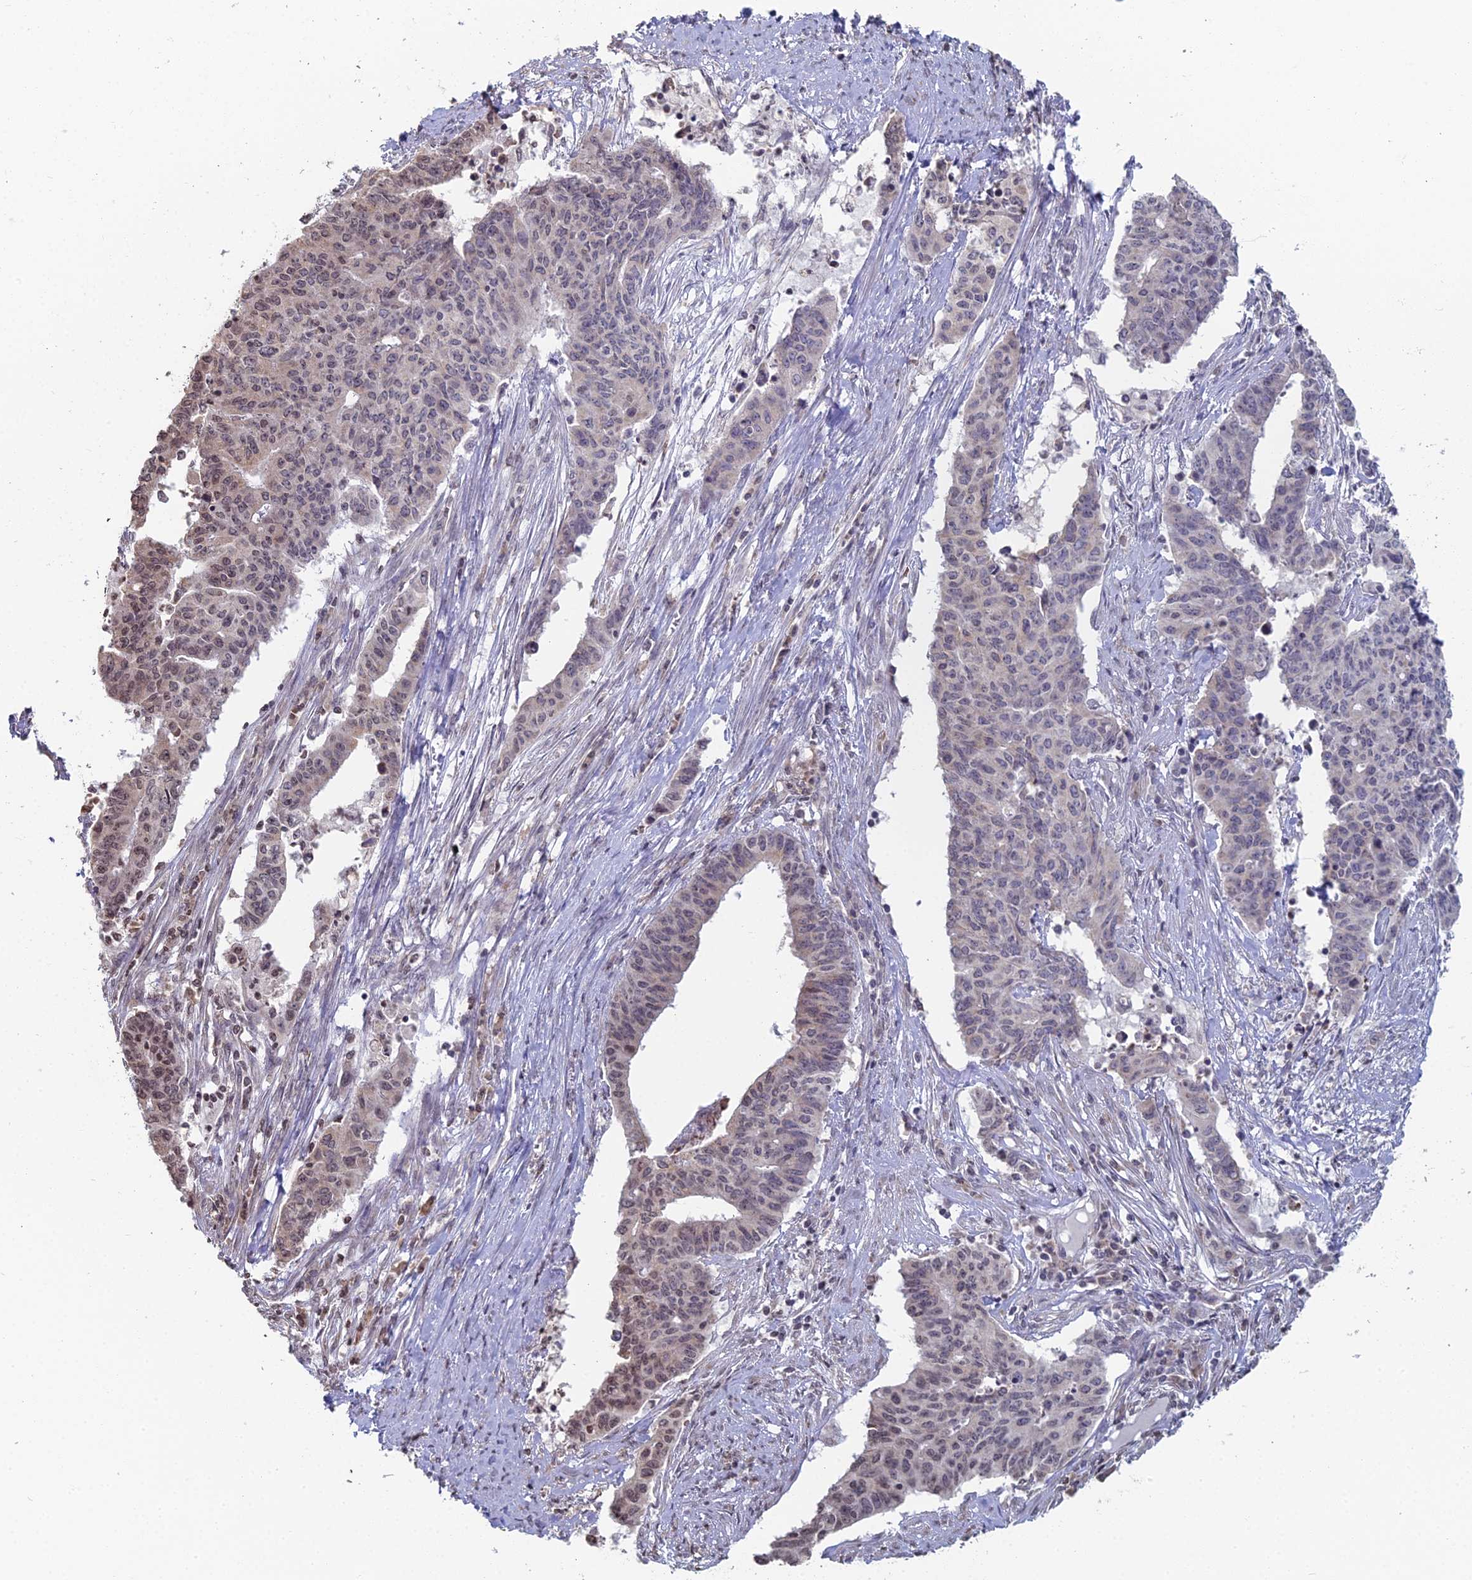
{"staining": {"intensity": "weak", "quantity": "25%-75%", "location": "cytoplasmic/membranous,nuclear"}, "tissue": "endometrial cancer", "cell_type": "Tumor cells", "image_type": "cancer", "snomed": [{"axis": "morphology", "description": "Adenocarcinoma, NOS"}, {"axis": "topography", "description": "Endometrium"}], "caption": "Human endometrial adenocarcinoma stained with a brown dye reveals weak cytoplasmic/membranous and nuclear positive positivity in about 25%-75% of tumor cells.", "gene": "PRR22", "patient": {"sex": "female", "age": 59}}